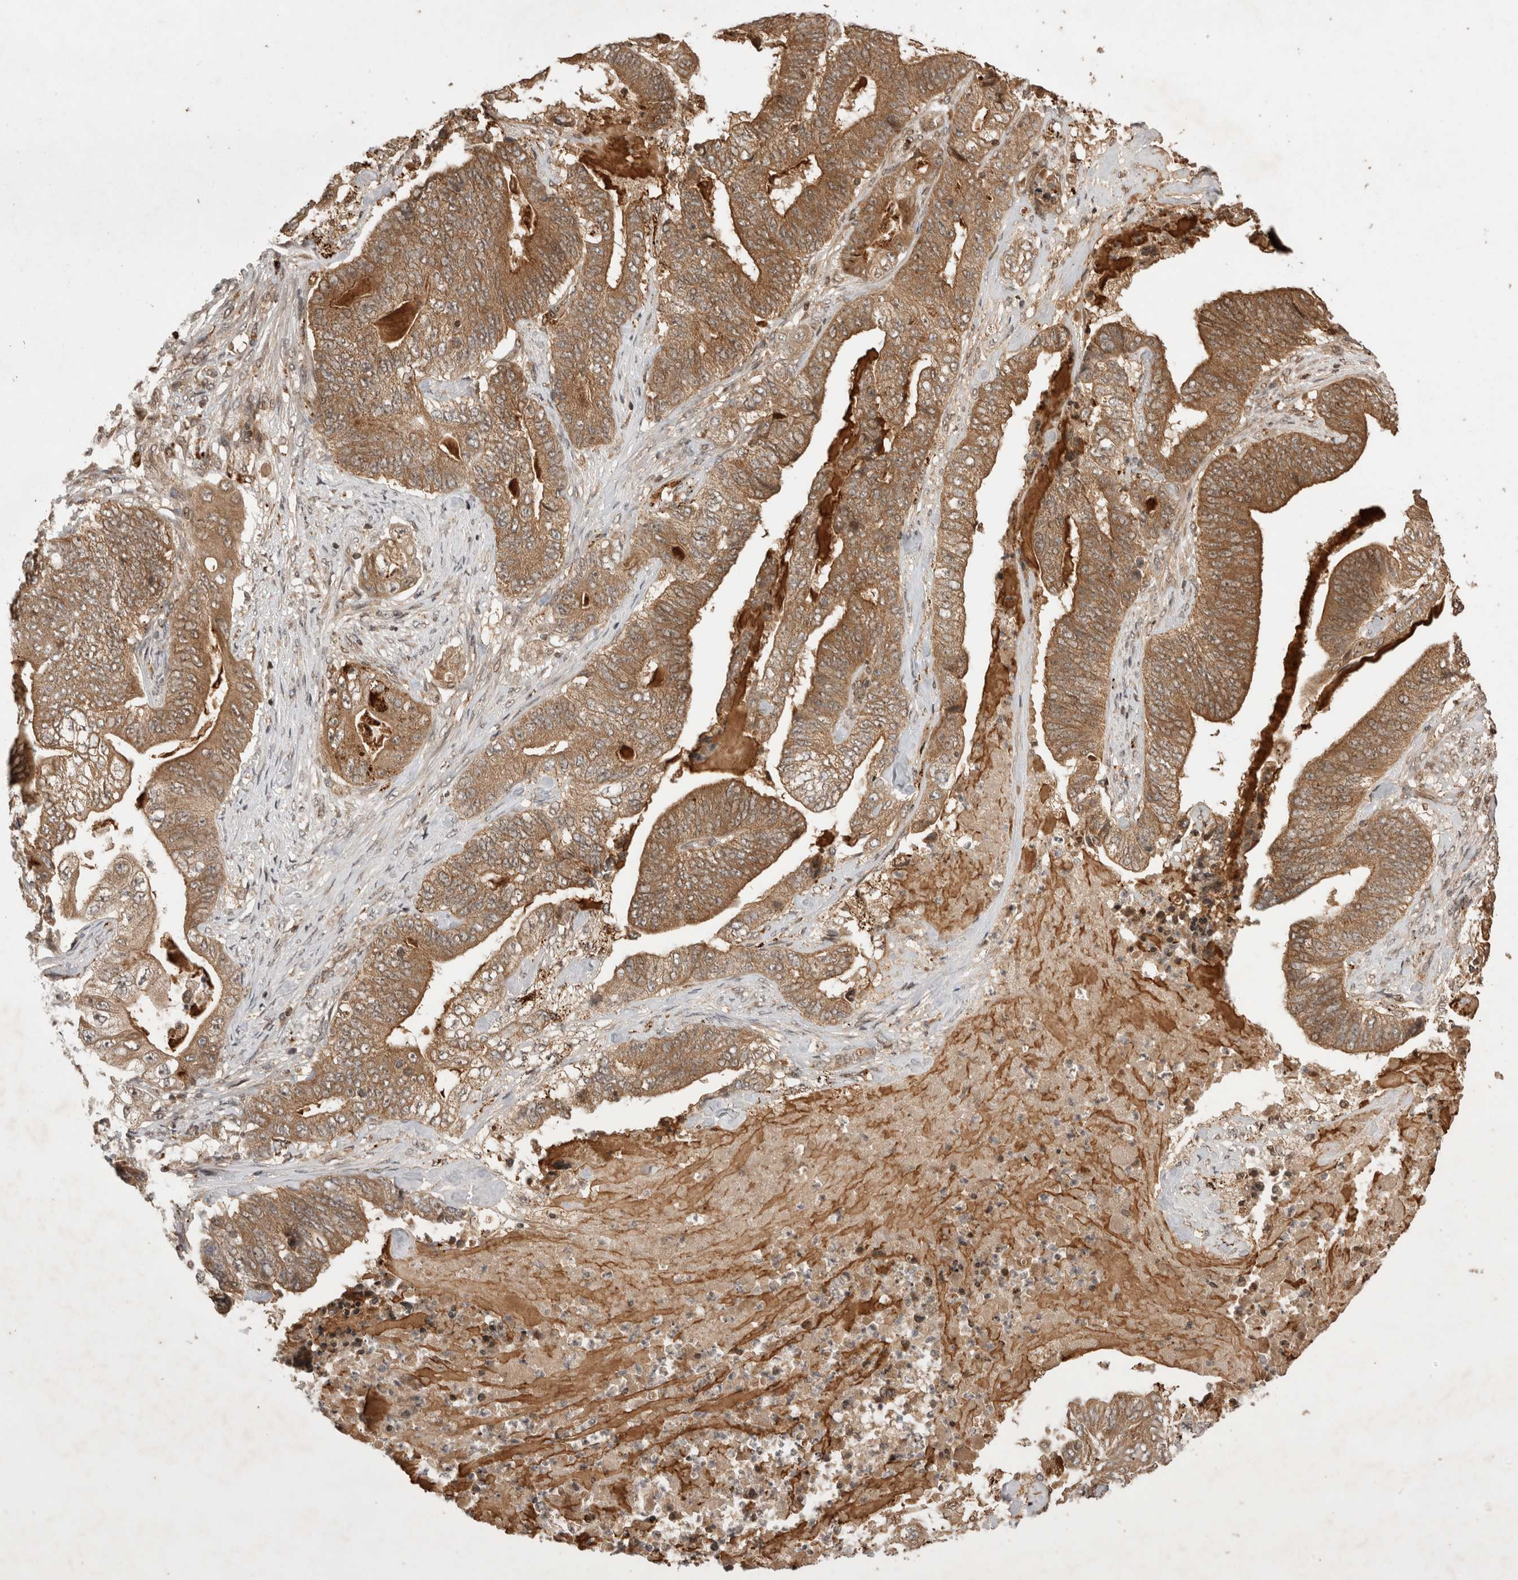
{"staining": {"intensity": "moderate", "quantity": ">75%", "location": "cytoplasmic/membranous"}, "tissue": "stomach cancer", "cell_type": "Tumor cells", "image_type": "cancer", "snomed": [{"axis": "morphology", "description": "Adenocarcinoma, NOS"}, {"axis": "topography", "description": "Stomach"}], "caption": "Tumor cells exhibit moderate cytoplasmic/membranous staining in about >75% of cells in adenocarcinoma (stomach). (IHC, brightfield microscopy, high magnification).", "gene": "FAM221A", "patient": {"sex": "female", "age": 73}}